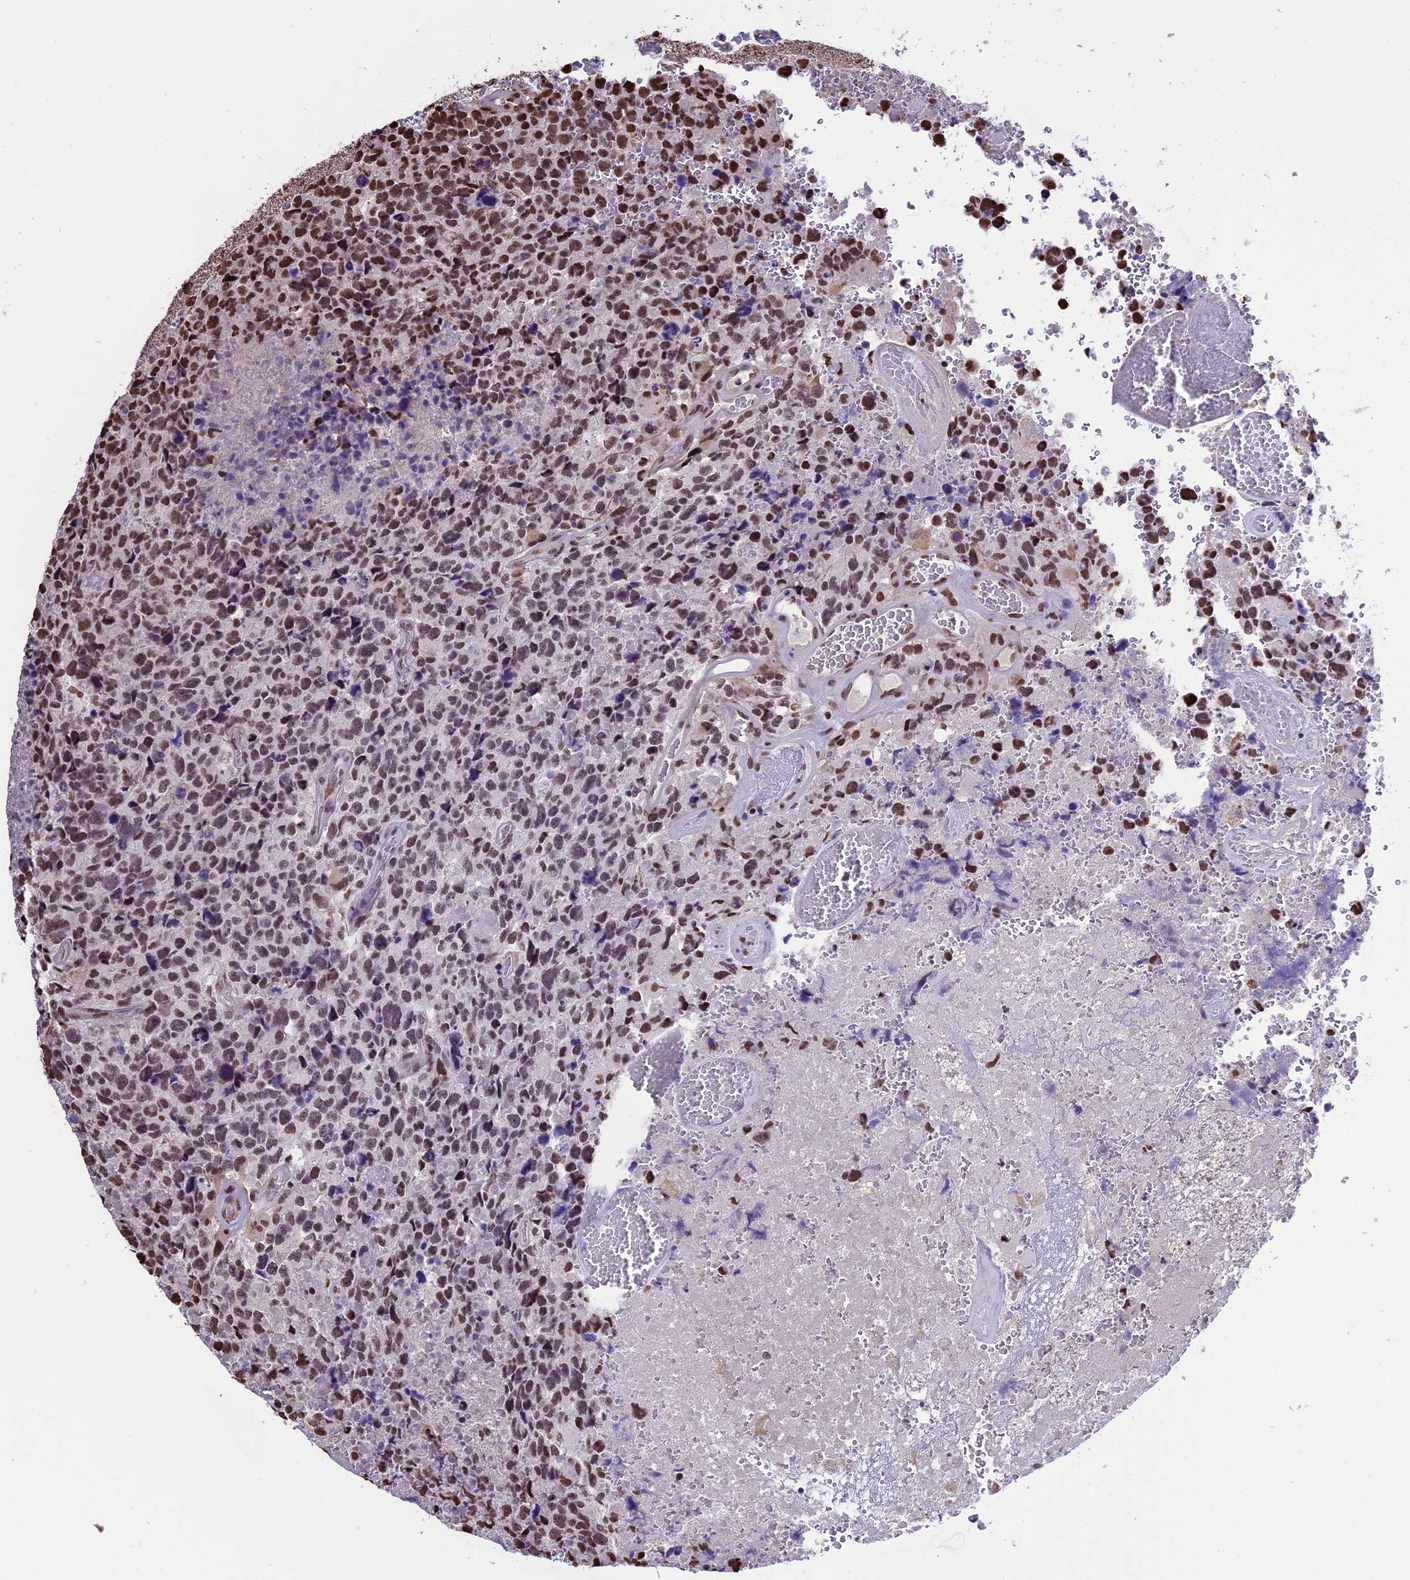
{"staining": {"intensity": "moderate", "quantity": ">75%", "location": "nuclear"}, "tissue": "glioma", "cell_type": "Tumor cells", "image_type": "cancer", "snomed": [{"axis": "morphology", "description": "Glioma, malignant, High grade"}, {"axis": "topography", "description": "Brain"}], "caption": "A brown stain labels moderate nuclear positivity of a protein in human malignant glioma (high-grade) tumor cells.", "gene": "POLR3E", "patient": {"sex": "male", "age": 69}}